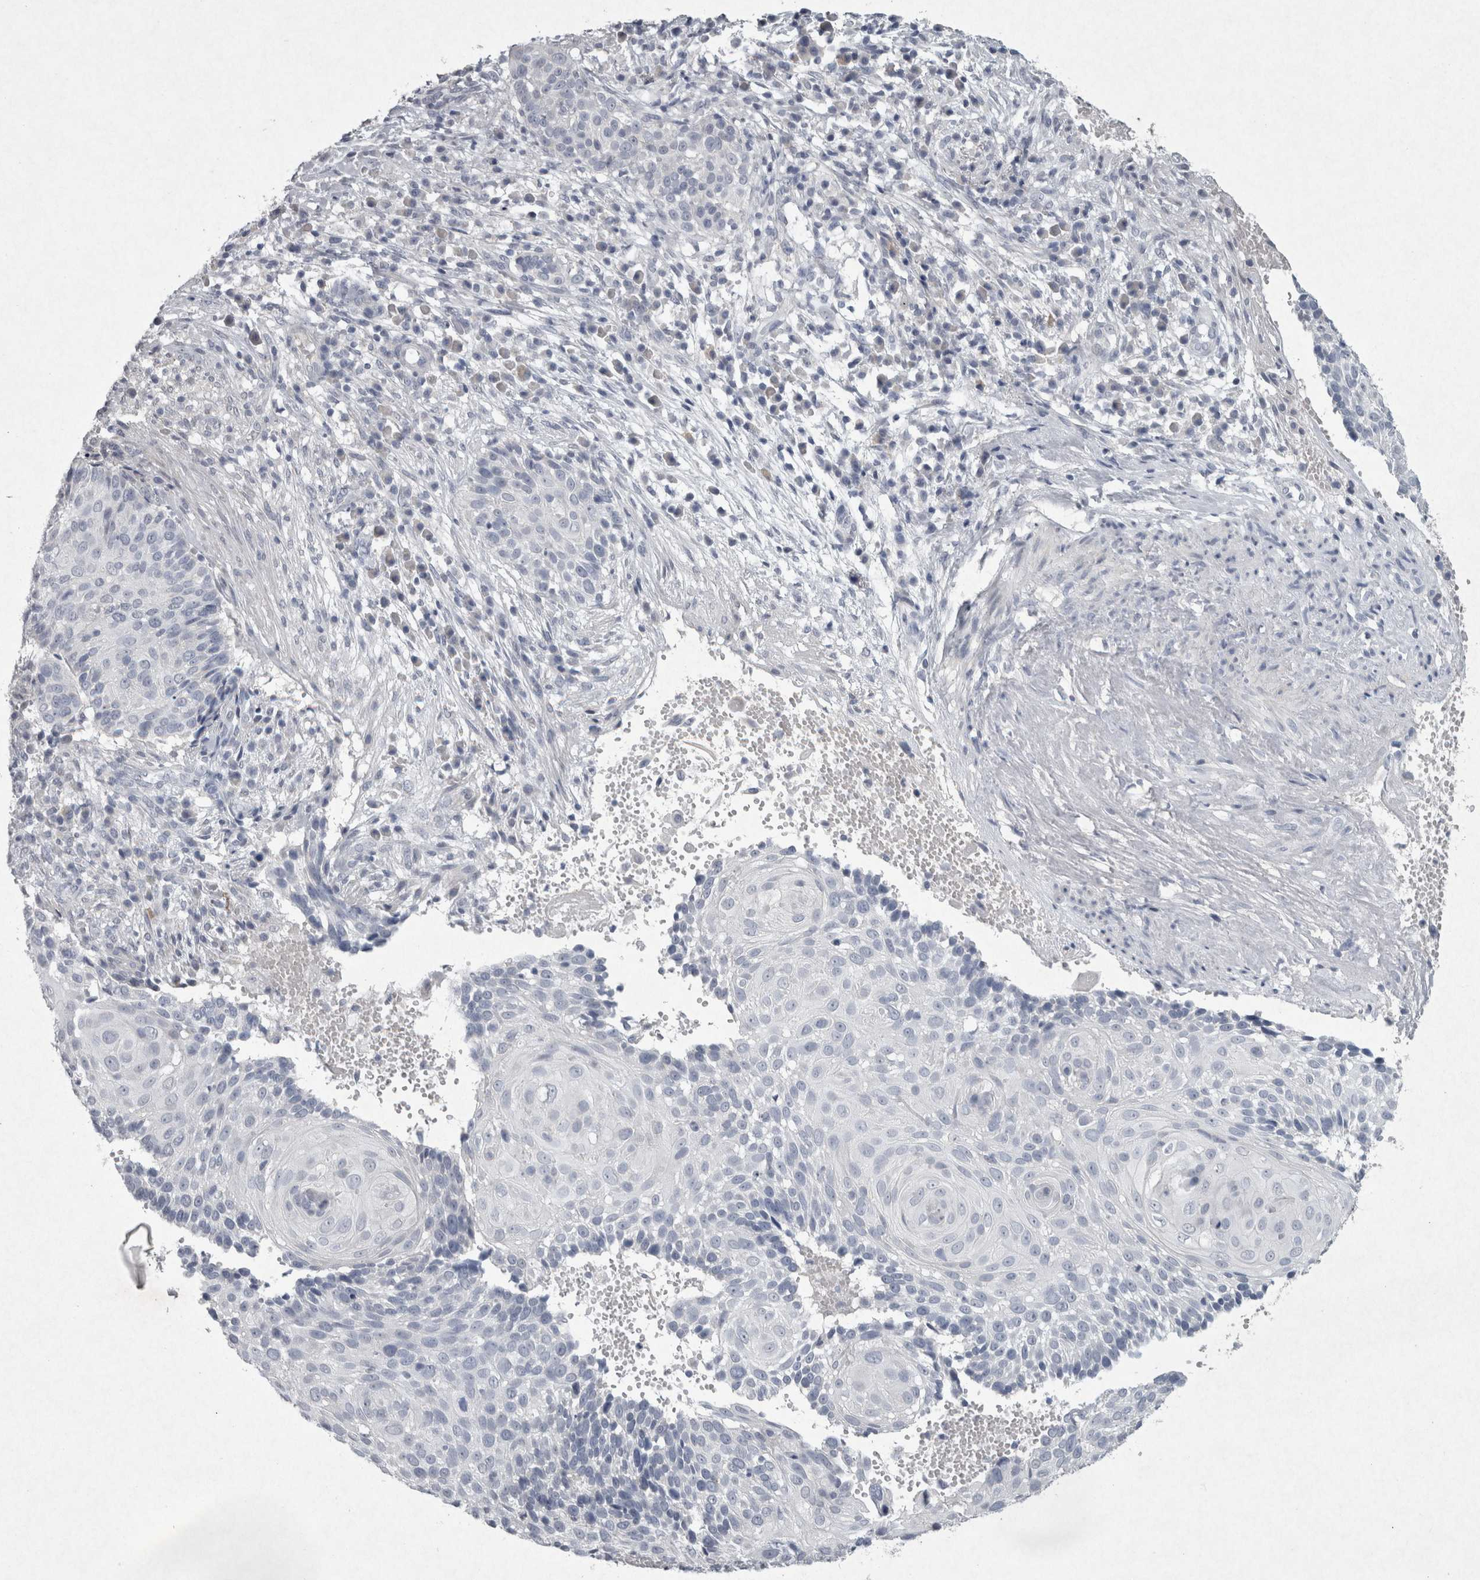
{"staining": {"intensity": "negative", "quantity": "none", "location": "none"}, "tissue": "cervical cancer", "cell_type": "Tumor cells", "image_type": "cancer", "snomed": [{"axis": "morphology", "description": "Squamous cell carcinoma, NOS"}, {"axis": "topography", "description": "Cervix"}], "caption": "Squamous cell carcinoma (cervical) was stained to show a protein in brown. There is no significant positivity in tumor cells. (DAB (3,3'-diaminobenzidine) IHC with hematoxylin counter stain).", "gene": "PDX1", "patient": {"sex": "female", "age": 74}}